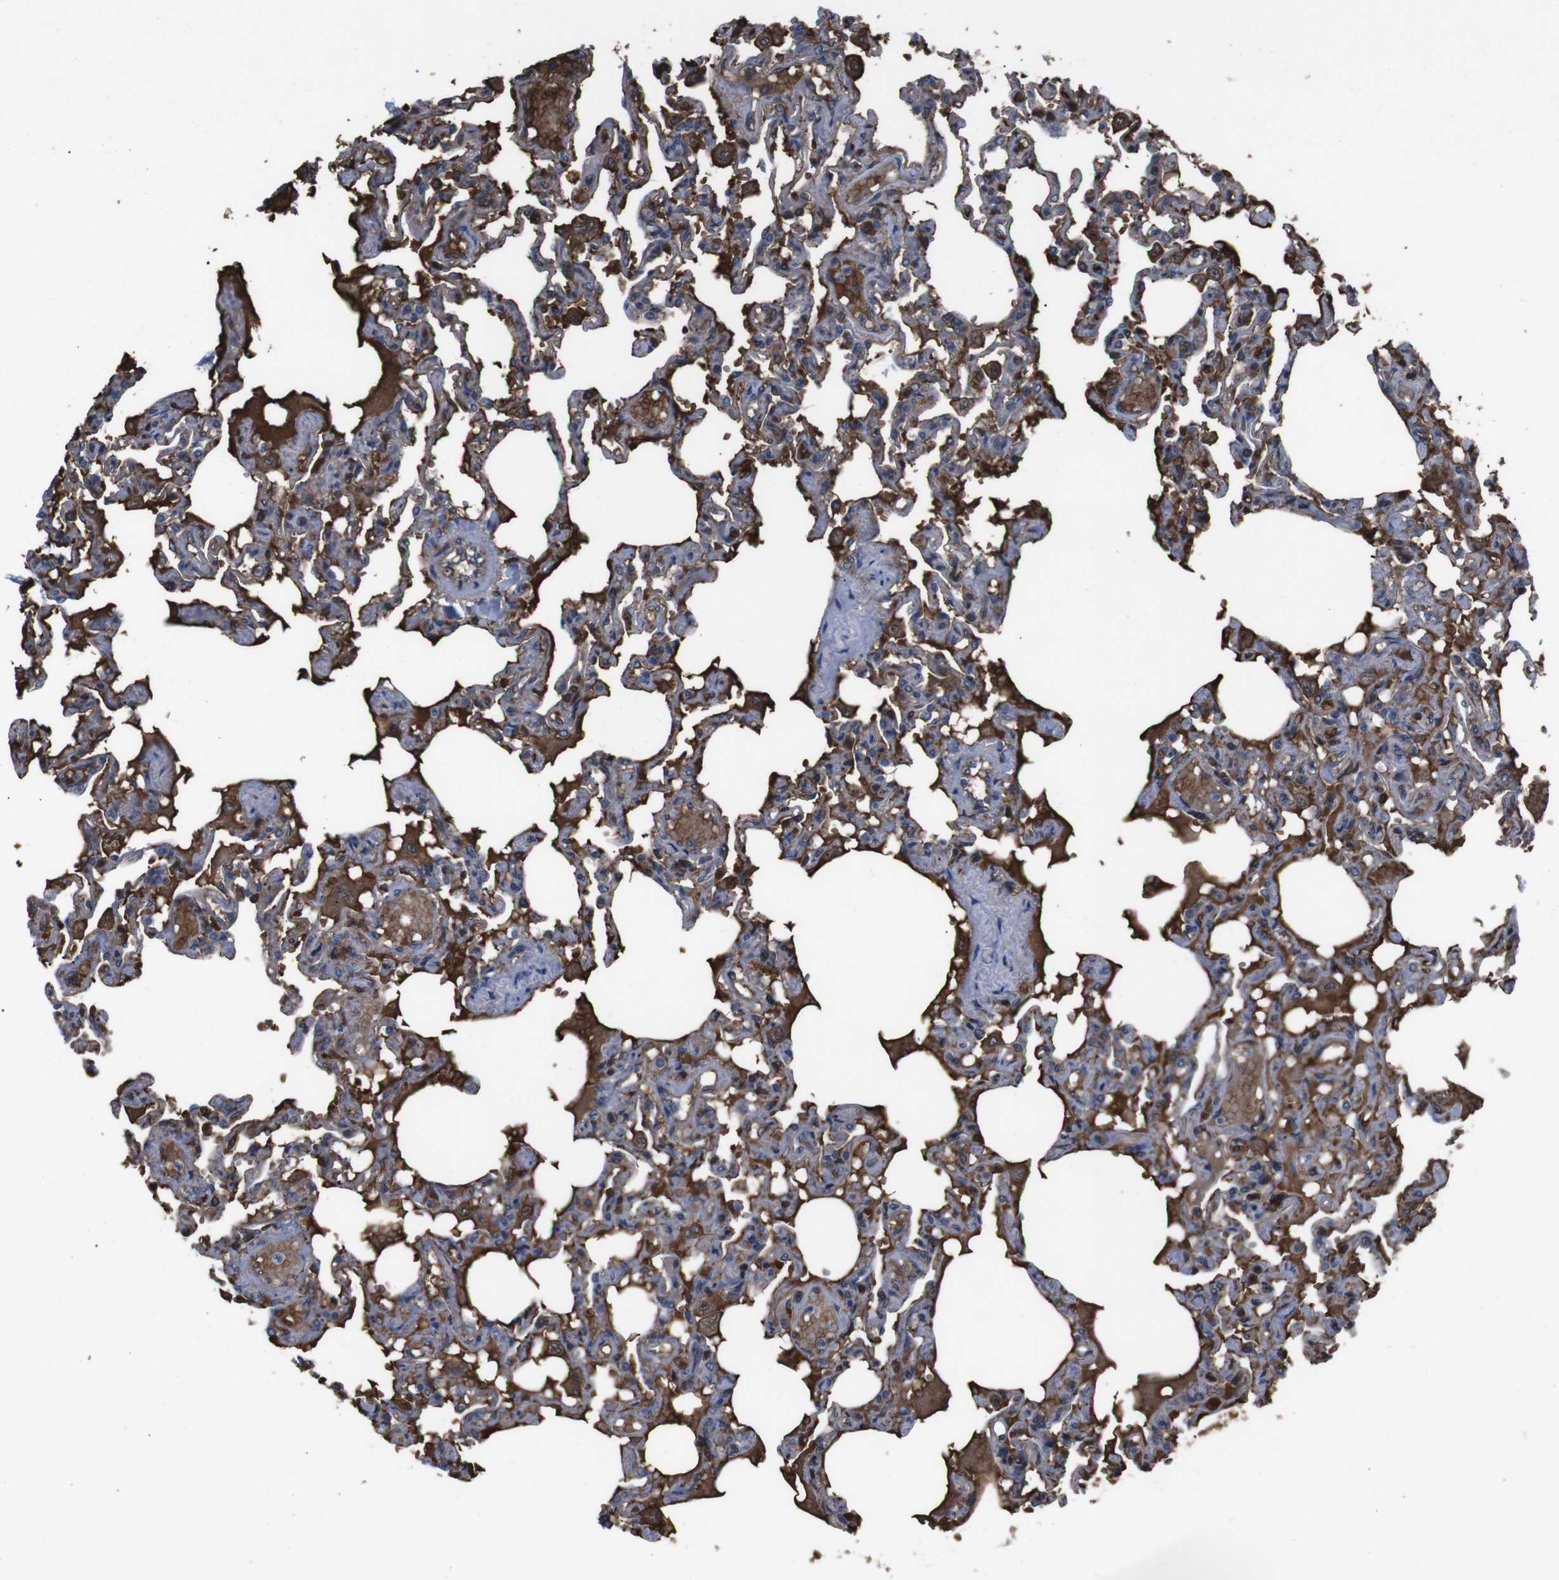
{"staining": {"intensity": "moderate", "quantity": "<25%", "location": "cytoplasmic/membranous"}, "tissue": "lung", "cell_type": "Alveolar cells", "image_type": "normal", "snomed": [{"axis": "morphology", "description": "Normal tissue, NOS"}, {"axis": "topography", "description": "Lung"}], "caption": "A brown stain labels moderate cytoplasmic/membranous positivity of a protein in alveolar cells of benign lung. The staining is performed using DAB brown chromogen to label protein expression. The nuclei are counter-stained blue using hematoxylin.", "gene": "SPTB", "patient": {"sex": "male", "age": 21}}